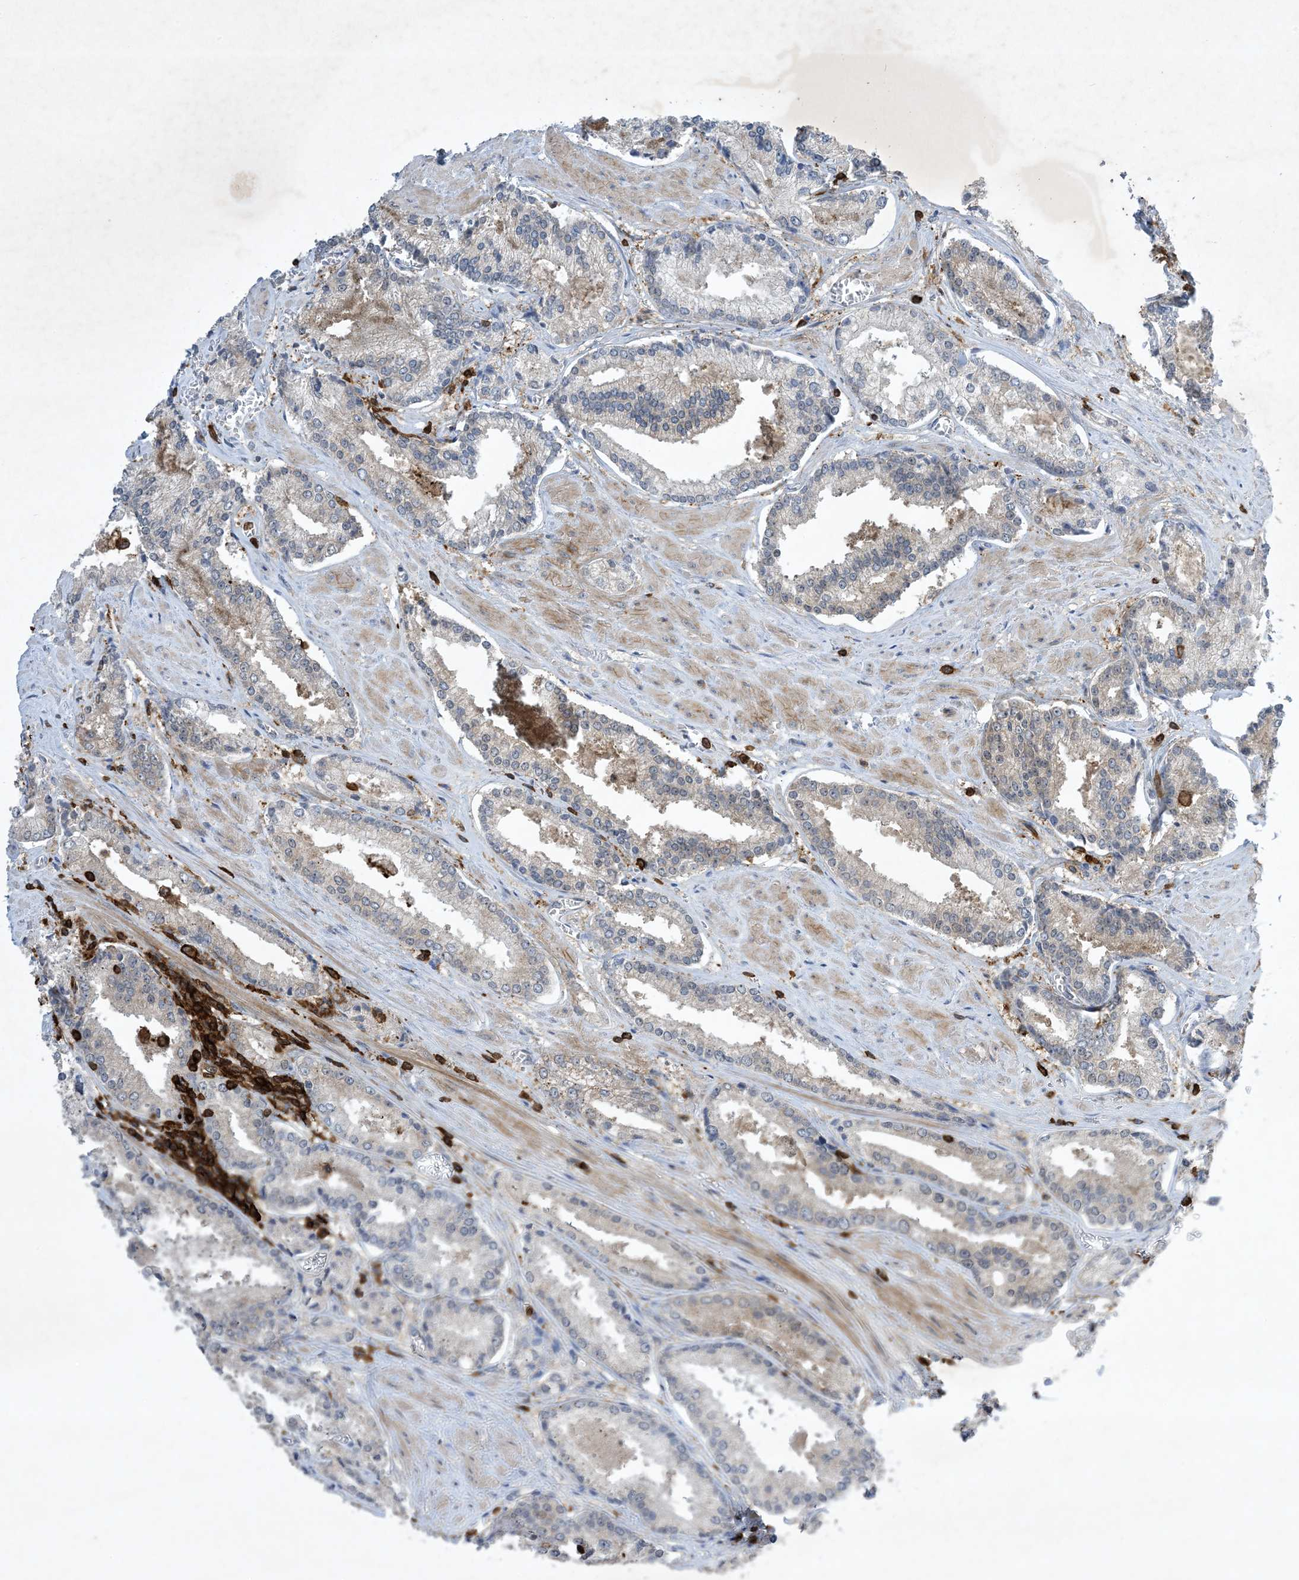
{"staining": {"intensity": "weak", "quantity": "25%-75%", "location": "cytoplasmic/membranous"}, "tissue": "prostate cancer", "cell_type": "Tumor cells", "image_type": "cancer", "snomed": [{"axis": "morphology", "description": "Adenocarcinoma, Low grade"}, {"axis": "topography", "description": "Prostate"}], "caption": "A brown stain highlights weak cytoplasmic/membranous positivity of a protein in prostate cancer (low-grade adenocarcinoma) tumor cells.", "gene": "AK9", "patient": {"sex": "male", "age": 54}}